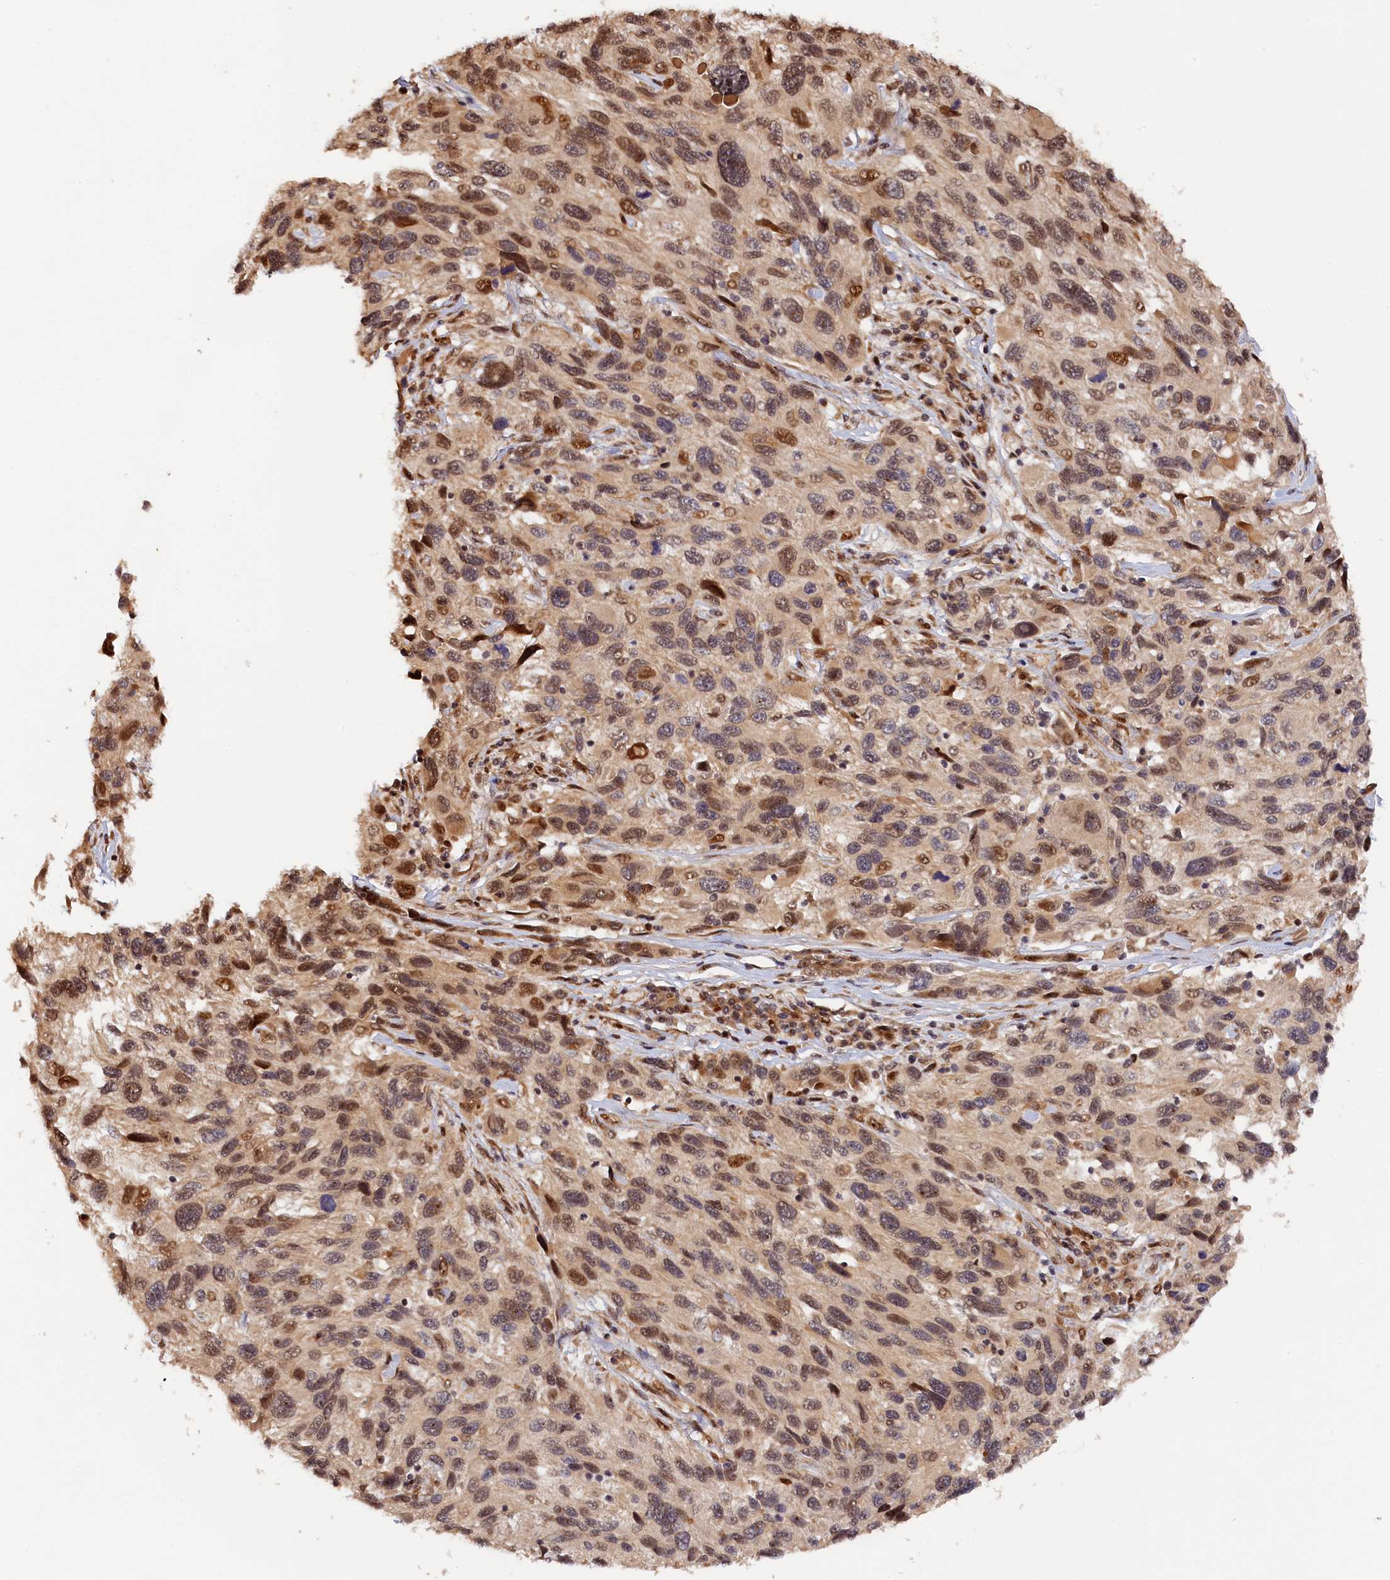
{"staining": {"intensity": "moderate", "quantity": "25%-75%", "location": "nuclear"}, "tissue": "melanoma", "cell_type": "Tumor cells", "image_type": "cancer", "snomed": [{"axis": "morphology", "description": "Malignant melanoma, NOS"}, {"axis": "topography", "description": "Skin"}], "caption": "Brown immunohistochemical staining in human malignant melanoma exhibits moderate nuclear expression in about 25%-75% of tumor cells. Nuclei are stained in blue.", "gene": "ANKRD24", "patient": {"sex": "male", "age": 53}}